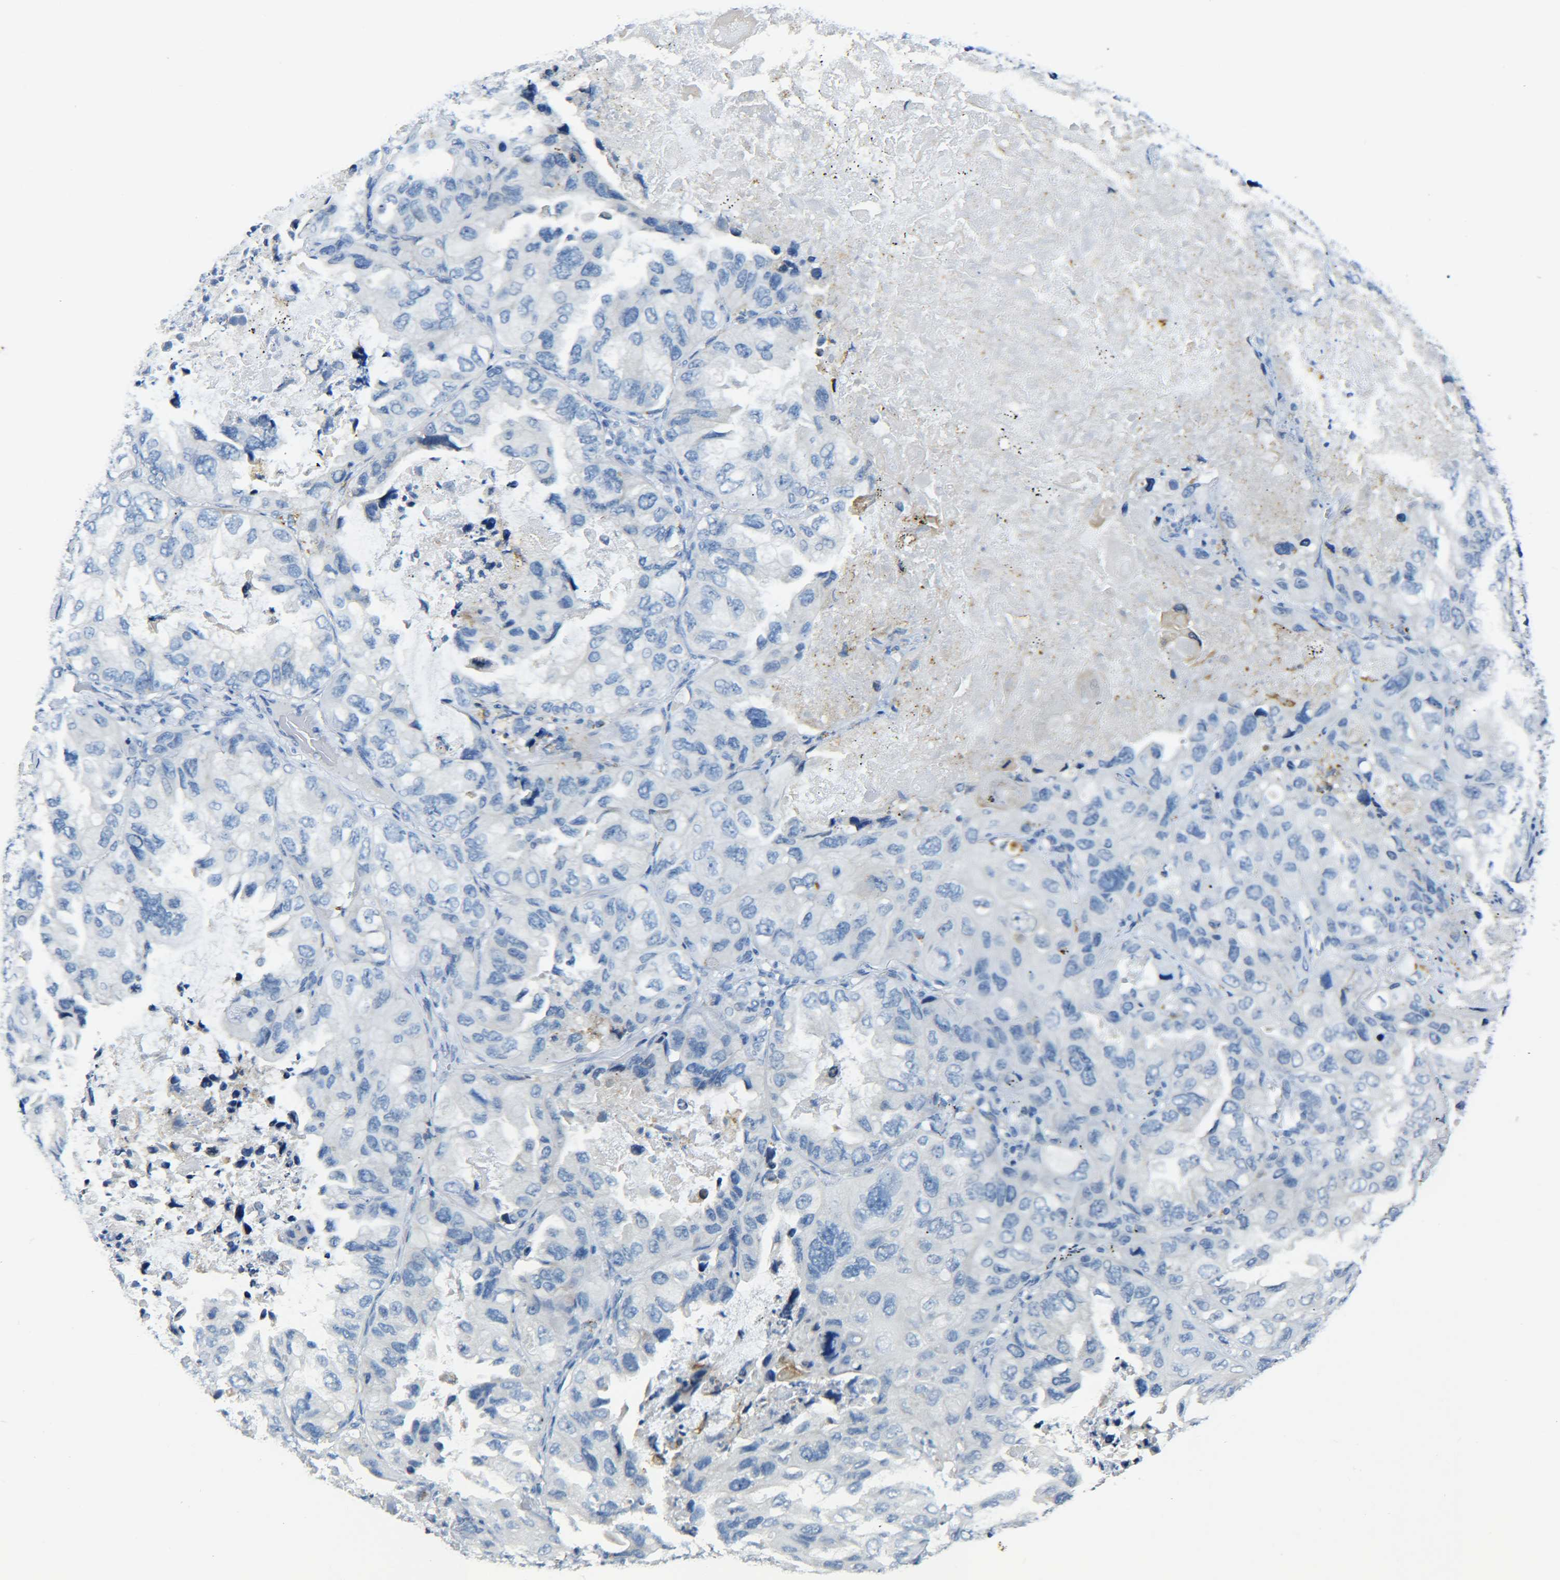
{"staining": {"intensity": "negative", "quantity": "none", "location": "none"}, "tissue": "lung cancer", "cell_type": "Tumor cells", "image_type": "cancer", "snomed": [{"axis": "morphology", "description": "Squamous cell carcinoma, NOS"}, {"axis": "topography", "description": "Lung"}], "caption": "Immunohistochemistry (IHC) histopathology image of neoplastic tissue: human lung cancer stained with DAB (3,3'-diaminobenzidine) shows no significant protein staining in tumor cells.", "gene": "C15orf48", "patient": {"sex": "female", "age": 73}}